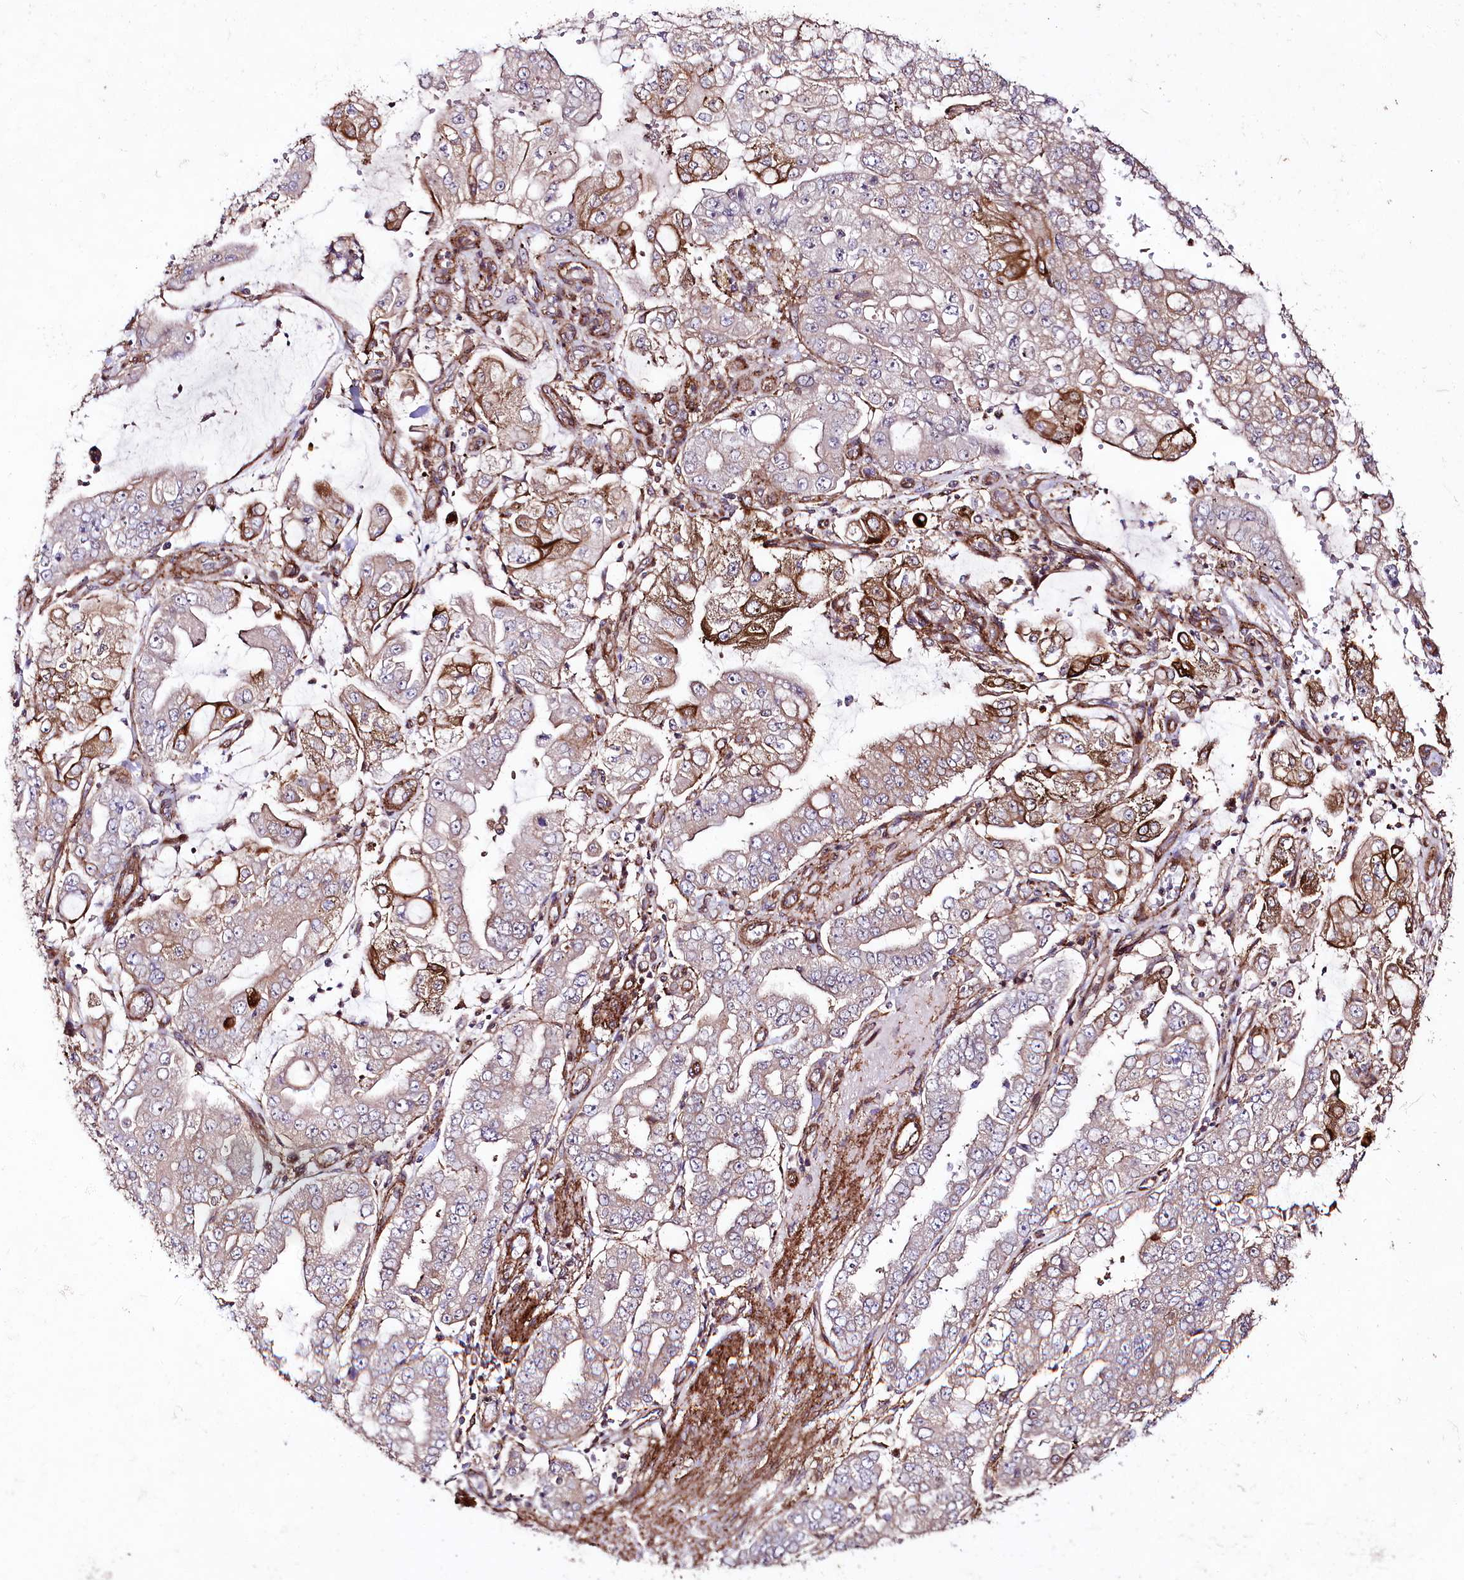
{"staining": {"intensity": "moderate", "quantity": "25%-75%", "location": "cytoplasmic/membranous"}, "tissue": "stomach cancer", "cell_type": "Tumor cells", "image_type": "cancer", "snomed": [{"axis": "morphology", "description": "Adenocarcinoma, NOS"}, {"axis": "topography", "description": "Stomach"}], "caption": "A brown stain shows moderate cytoplasmic/membranous positivity of a protein in stomach cancer tumor cells. The staining was performed using DAB (3,3'-diaminobenzidine), with brown indicating positive protein expression. Nuclei are stained blue with hematoxylin.", "gene": "PHLDB1", "patient": {"sex": "male", "age": 76}}